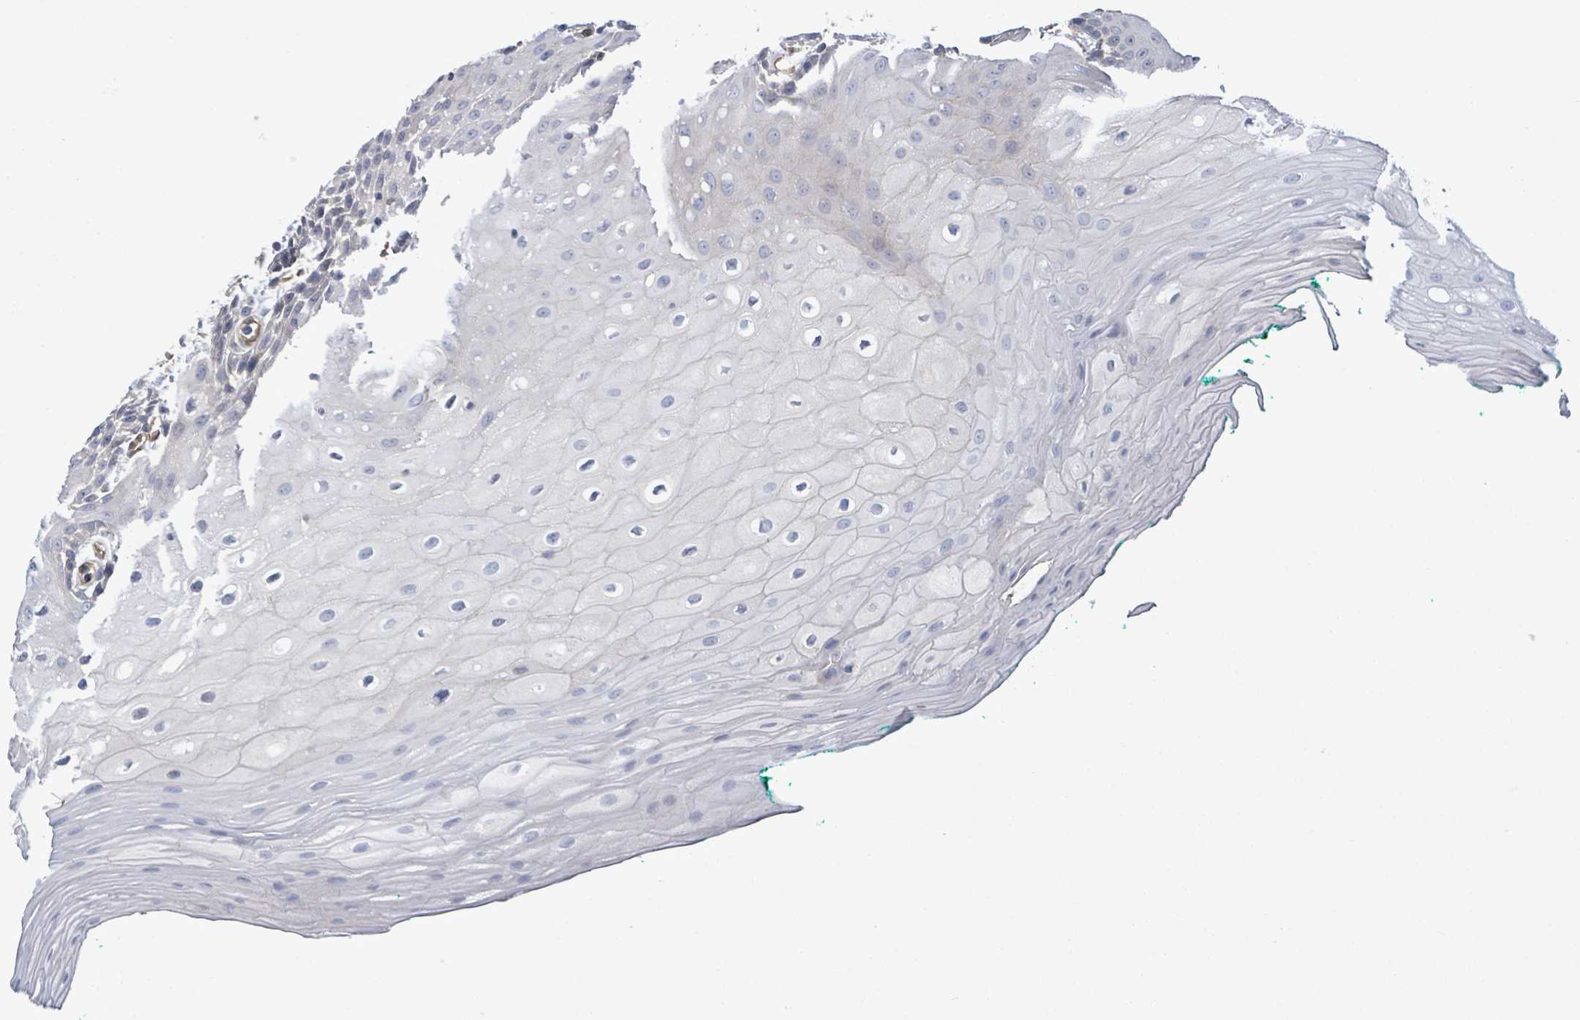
{"staining": {"intensity": "negative", "quantity": "none", "location": "none"}, "tissue": "oral mucosa", "cell_type": "Squamous epithelial cells", "image_type": "normal", "snomed": [{"axis": "morphology", "description": "Normal tissue, NOS"}, {"axis": "morphology", "description": "Squamous cell carcinoma, NOS"}, {"axis": "topography", "description": "Oral tissue"}, {"axis": "topography", "description": "Tounge, NOS"}, {"axis": "topography", "description": "Head-Neck"}], "caption": "A high-resolution histopathology image shows IHC staining of normal oral mucosa, which demonstrates no significant staining in squamous epithelial cells. (DAB (3,3'-diaminobenzidine) IHC with hematoxylin counter stain).", "gene": "KANK3", "patient": {"sex": "male", "age": 79}}